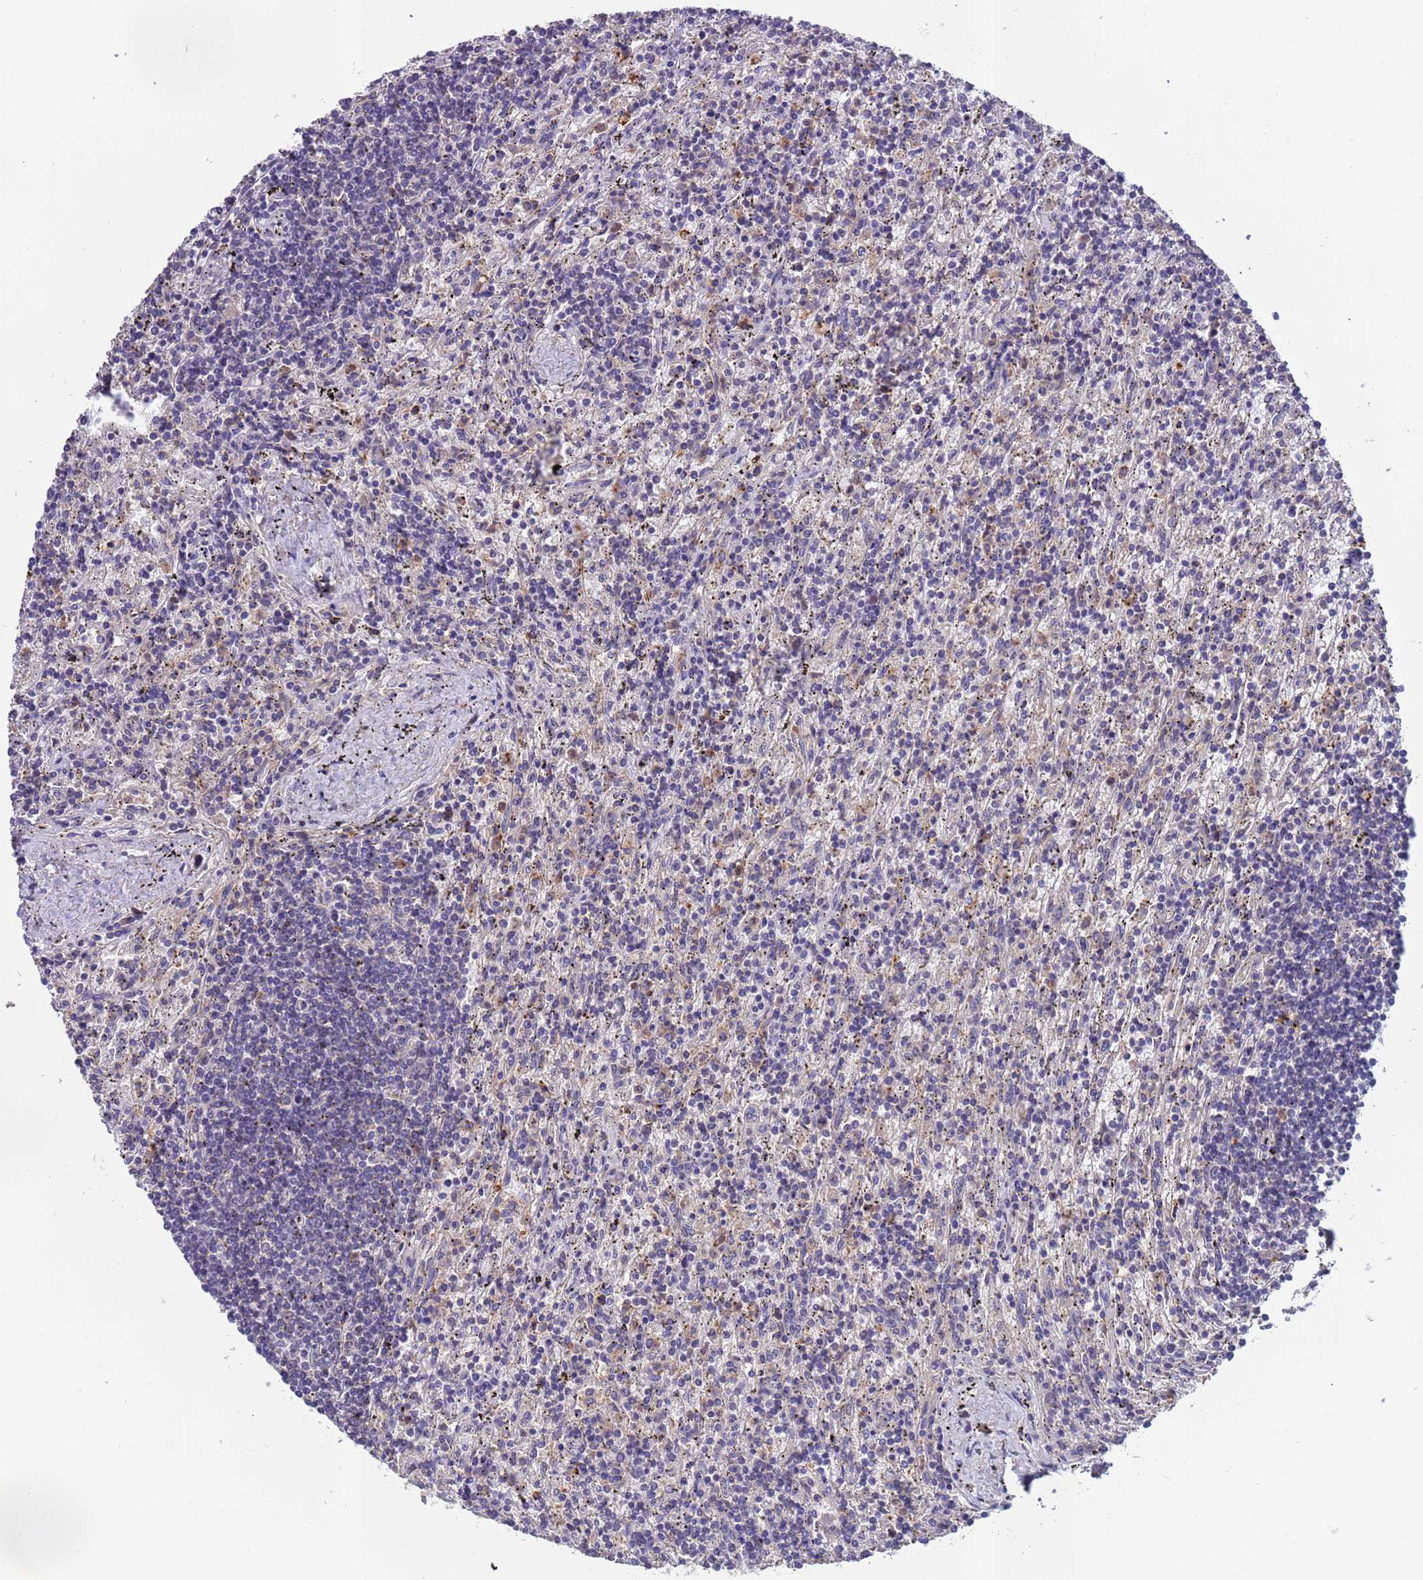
{"staining": {"intensity": "negative", "quantity": "none", "location": "none"}, "tissue": "lymphoma", "cell_type": "Tumor cells", "image_type": "cancer", "snomed": [{"axis": "morphology", "description": "Malignant lymphoma, non-Hodgkin's type, Low grade"}, {"axis": "topography", "description": "Spleen"}], "caption": "Immunohistochemistry (IHC) histopathology image of neoplastic tissue: malignant lymphoma, non-Hodgkin's type (low-grade) stained with DAB (3,3'-diaminobenzidine) demonstrates no significant protein positivity in tumor cells. (Stains: DAB (3,3'-diaminobenzidine) immunohistochemistry with hematoxylin counter stain, Microscopy: brightfield microscopy at high magnification).", "gene": "ZNF248", "patient": {"sex": "male", "age": 76}}